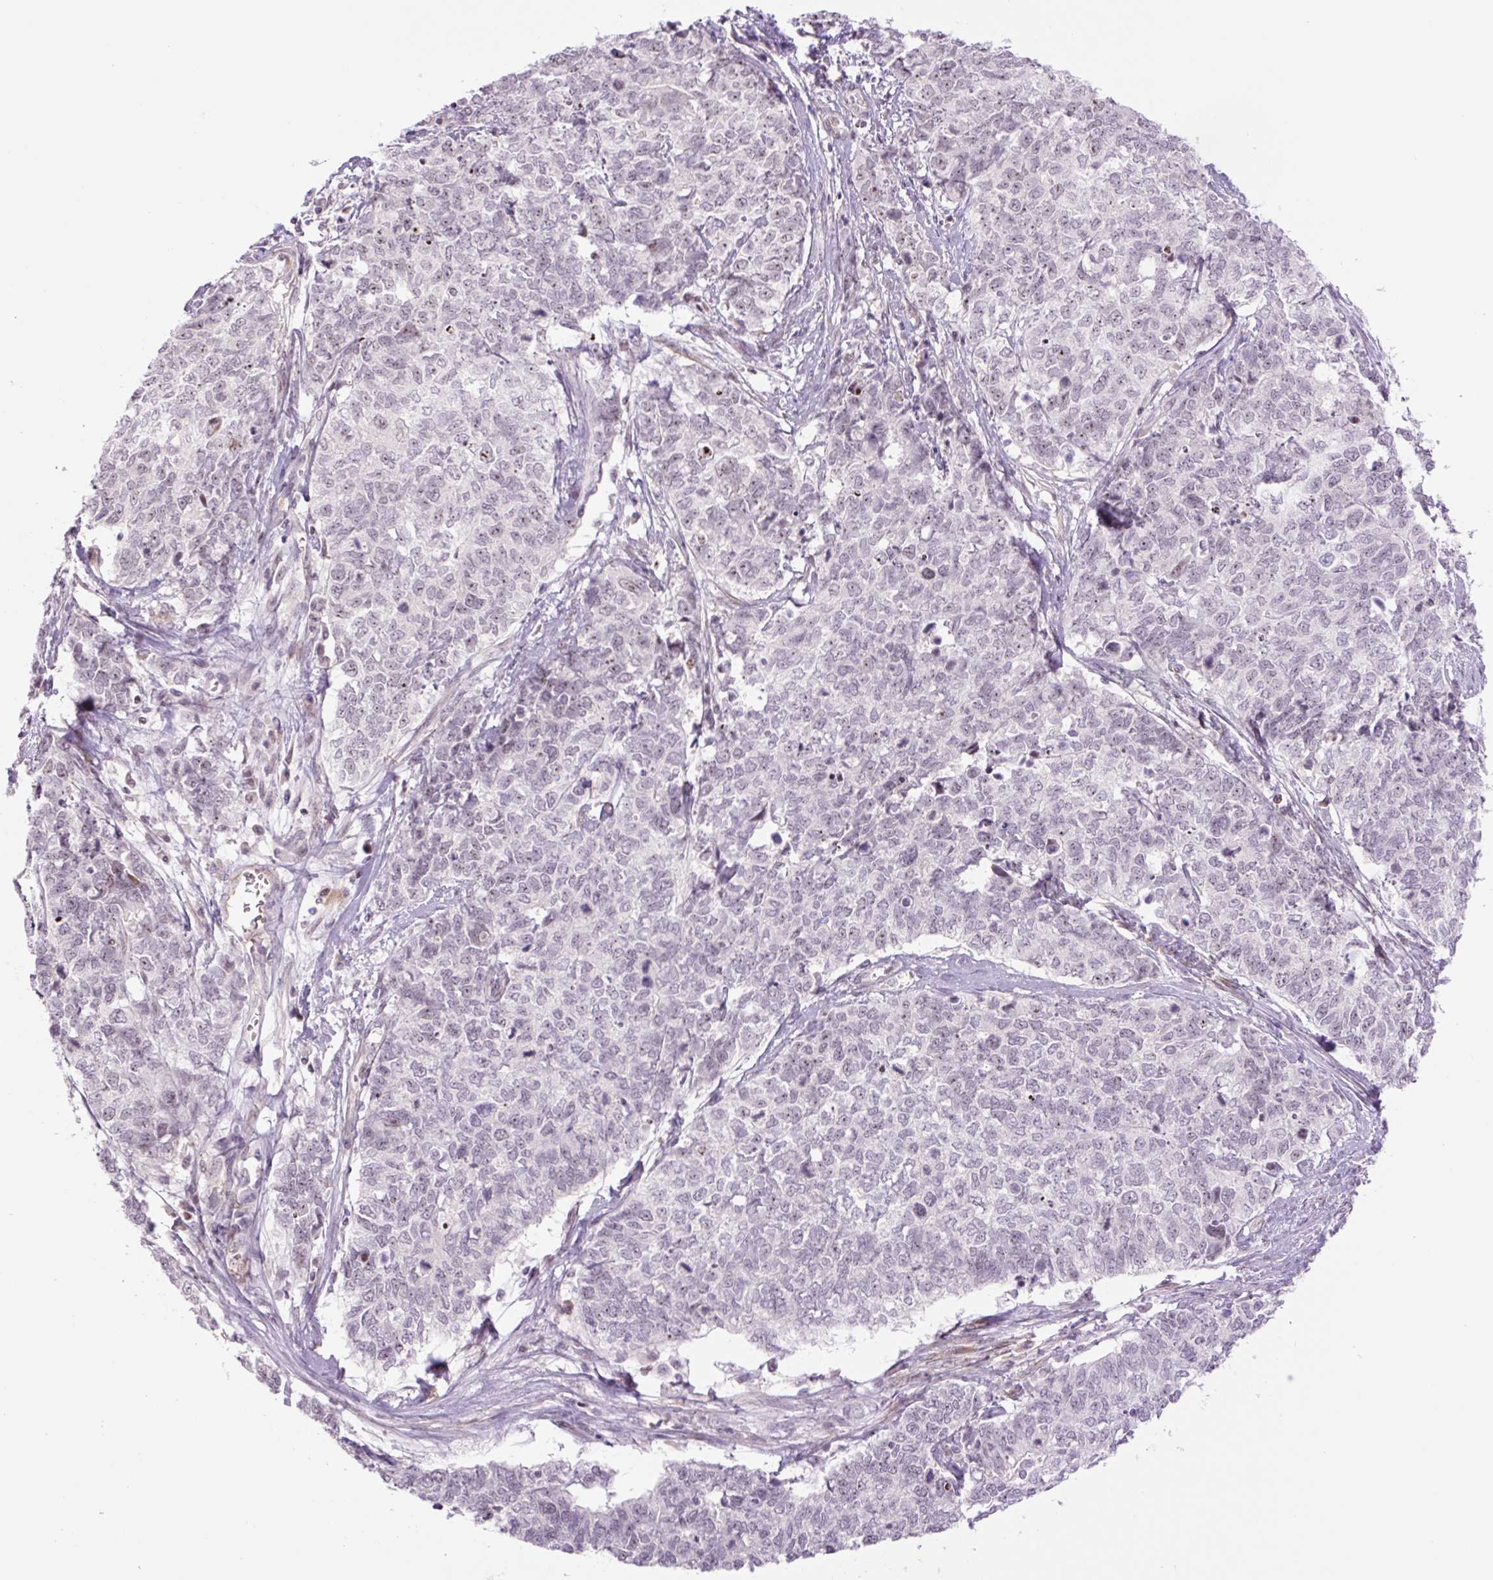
{"staining": {"intensity": "negative", "quantity": "none", "location": "none"}, "tissue": "cervical cancer", "cell_type": "Tumor cells", "image_type": "cancer", "snomed": [{"axis": "morphology", "description": "Squamous cell carcinoma, NOS"}, {"axis": "topography", "description": "Cervix"}], "caption": "Immunohistochemistry photomicrograph of human cervical cancer (squamous cell carcinoma) stained for a protein (brown), which demonstrates no staining in tumor cells. (DAB IHC with hematoxylin counter stain).", "gene": "ZNF417", "patient": {"sex": "female", "age": 63}}